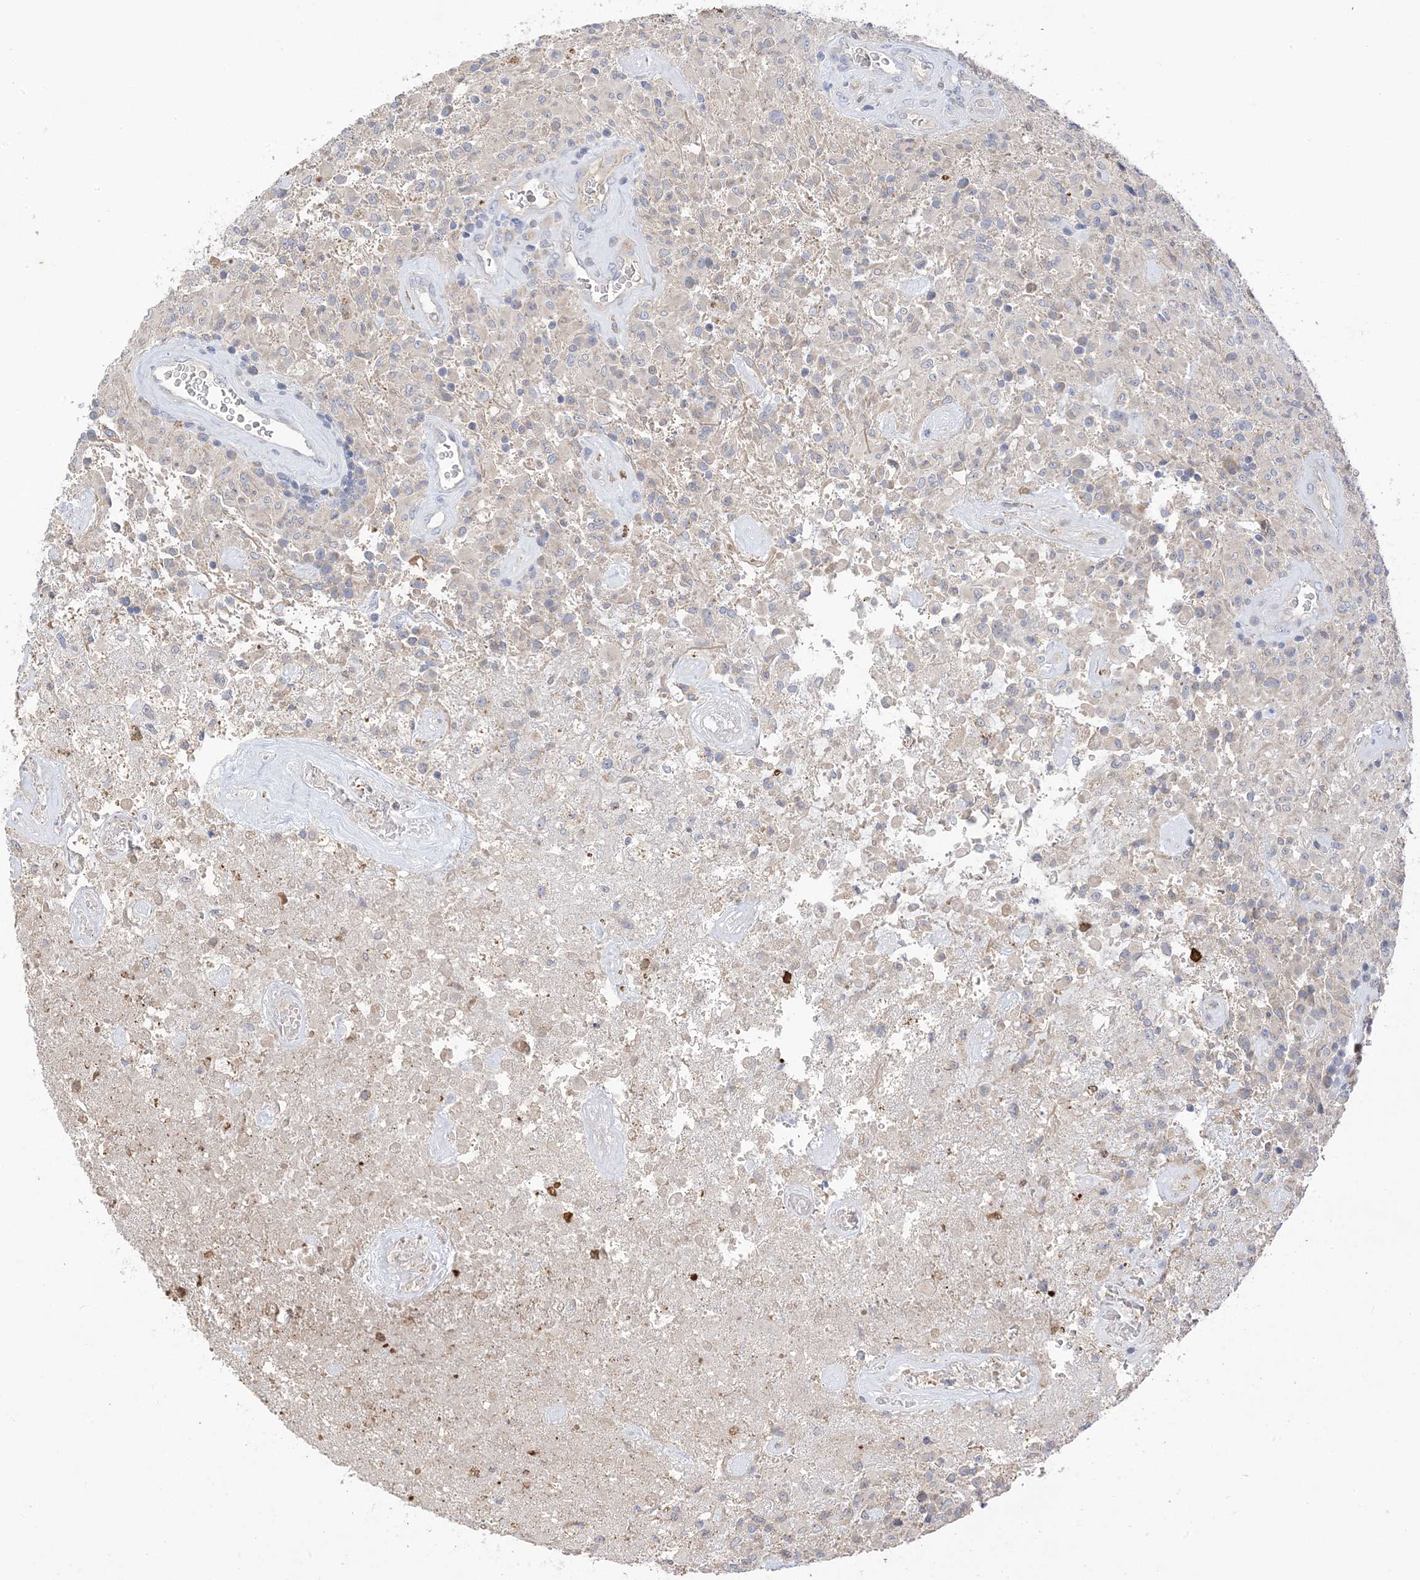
{"staining": {"intensity": "negative", "quantity": "none", "location": "none"}, "tissue": "glioma", "cell_type": "Tumor cells", "image_type": "cancer", "snomed": [{"axis": "morphology", "description": "Glioma, malignant, High grade"}, {"axis": "topography", "description": "Brain"}], "caption": "There is no significant expression in tumor cells of glioma.", "gene": "DPP9", "patient": {"sex": "female", "age": 57}}